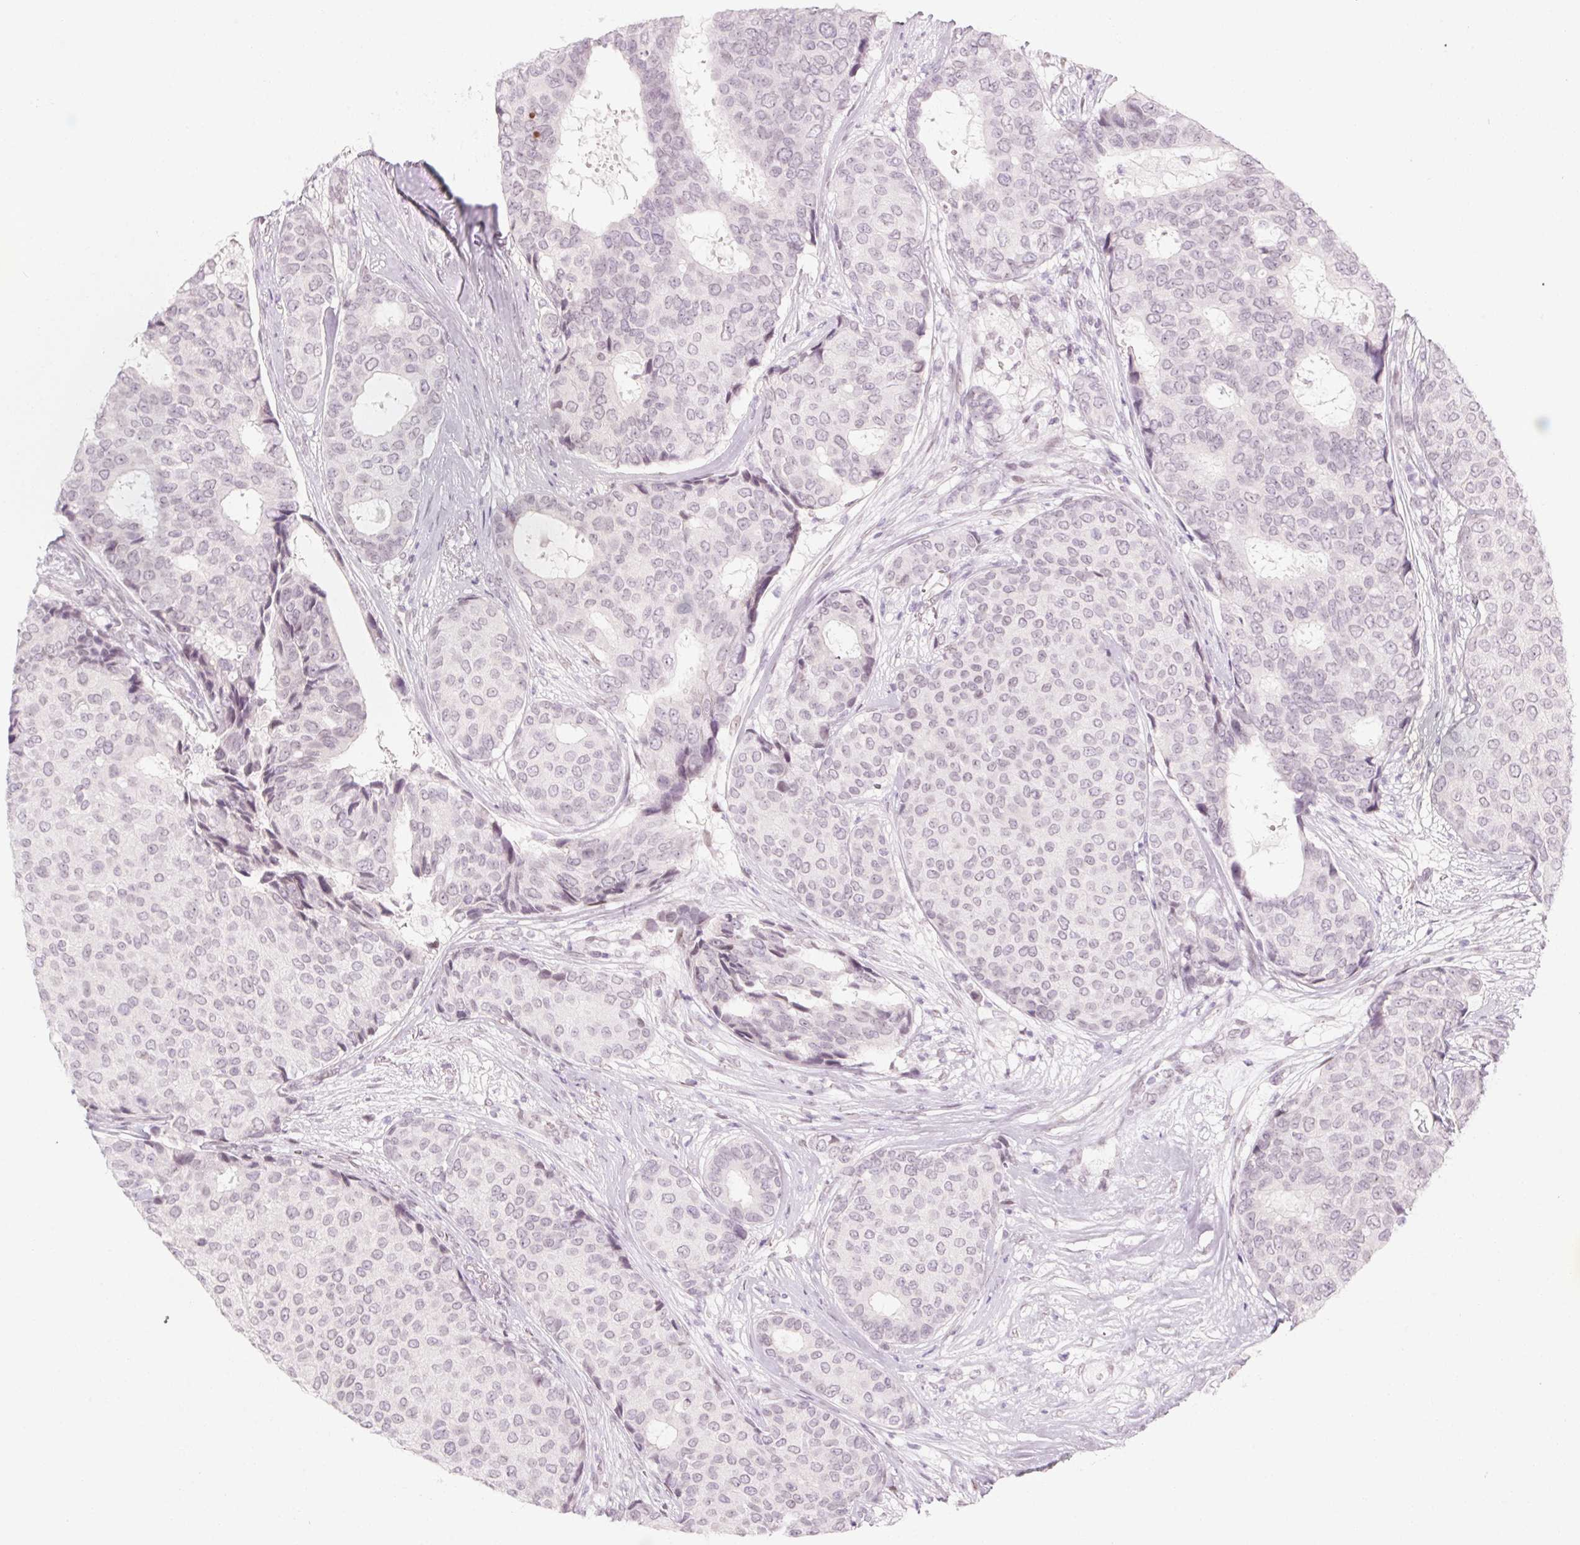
{"staining": {"intensity": "negative", "quantity": "none", "location": "none"}, "tissue": "breast cancer", "cell_type": "Tumor cells", "image_type": "cancer", "snomed": [{"axis": "morphology", "description": "Duct carcinoma"}, {"axis": "topography", "description": "Breast"}], "caption": "Breast intraductal carcinoma was stained to show a protein in brown. There is no significant positivity in tumor cells. (Immunohistochemistry (ihc), brightfield microscopy, high magnification).", "gene": "KCNQ2", "patient": {"sex": "female", "age": 75}}